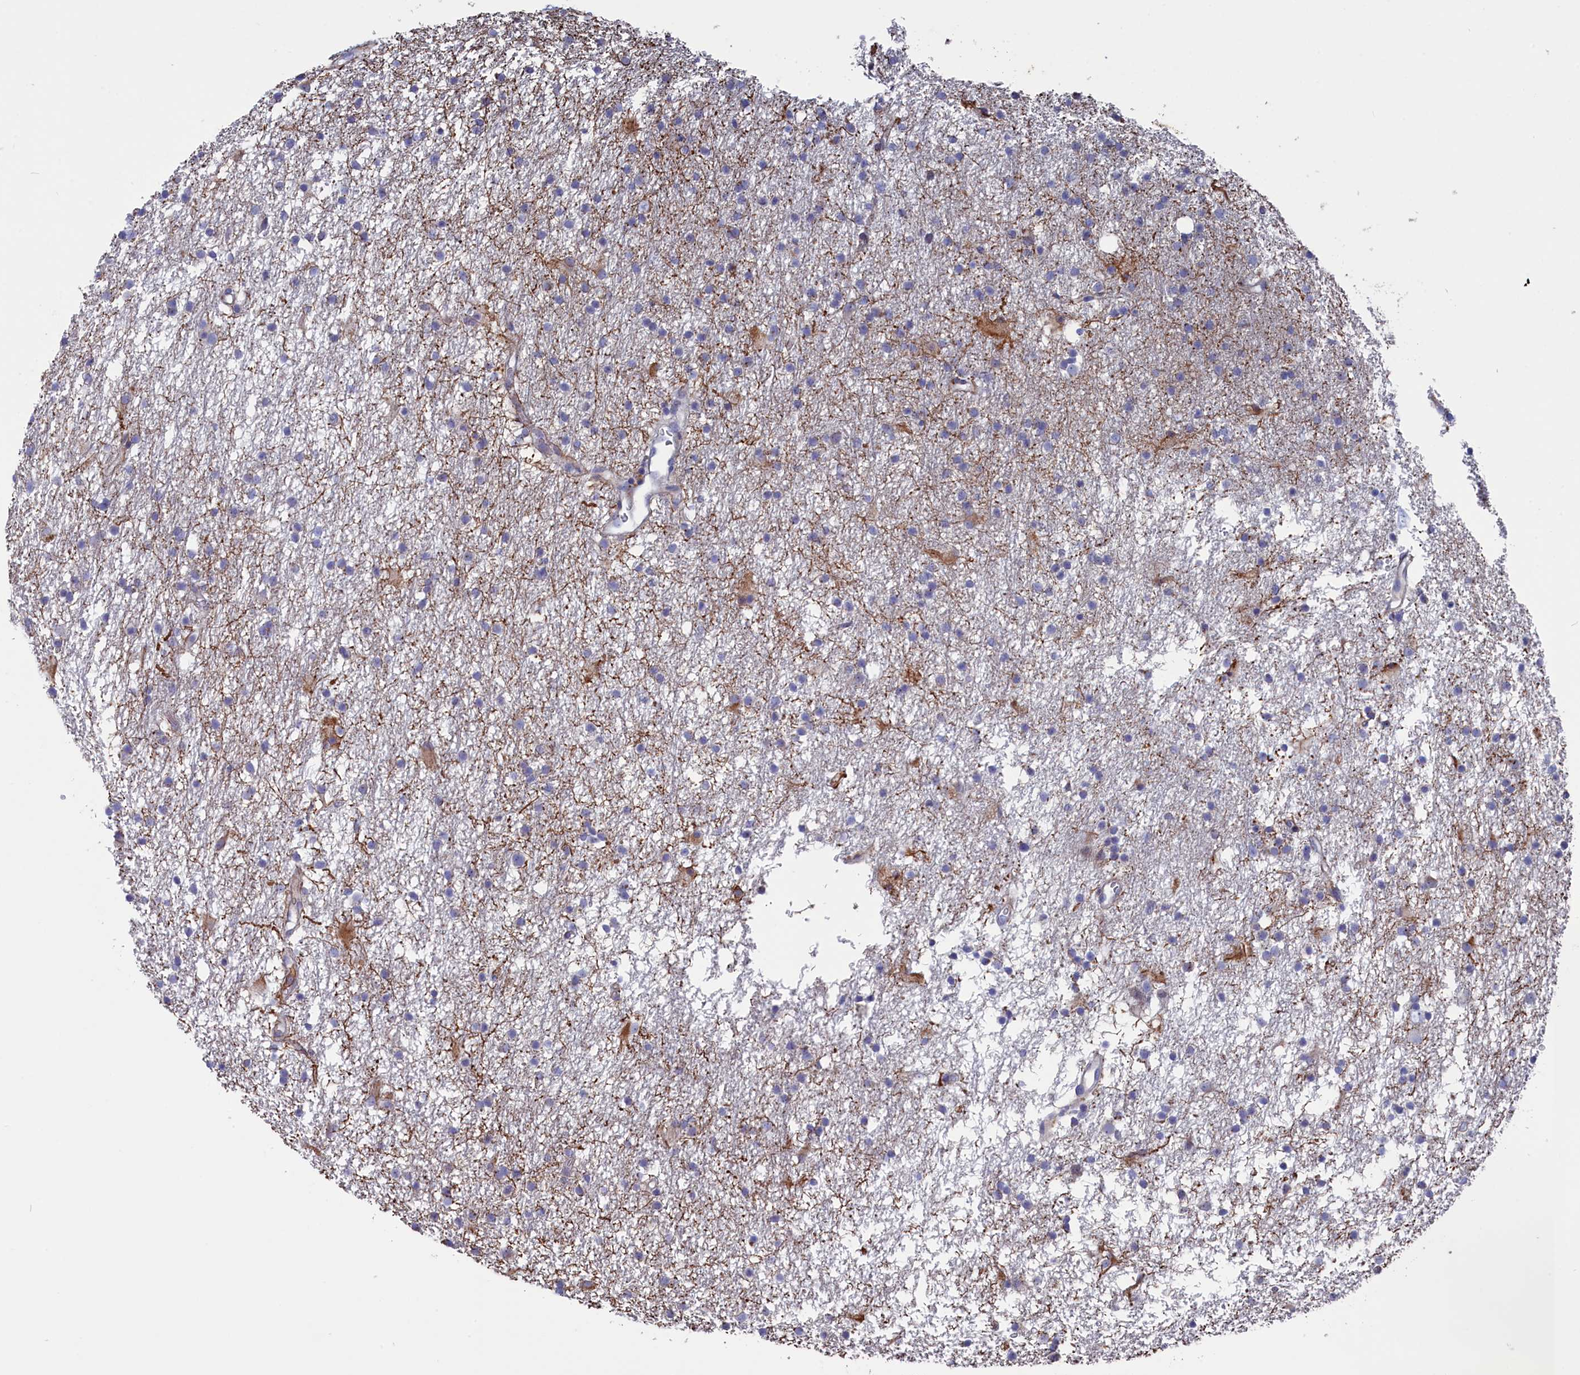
{"staining": {"intensity": "negative", "quantity": "none", "location": "none"}, "tissue": "glioma", "cell_type": "Tumor cells", "image_type": "cancer", "snomed": [{"axis": "morphology", "description": "Glioma, malignant, High grade"}, {"axis": "topography", "description": "Brain"}], "caption": "This is an immunohistochemistry micrograph of human glioma. There is no staining in tumor cells.", "gene": "NUDT7", "patient": {"sex": "male", "age": 77}}